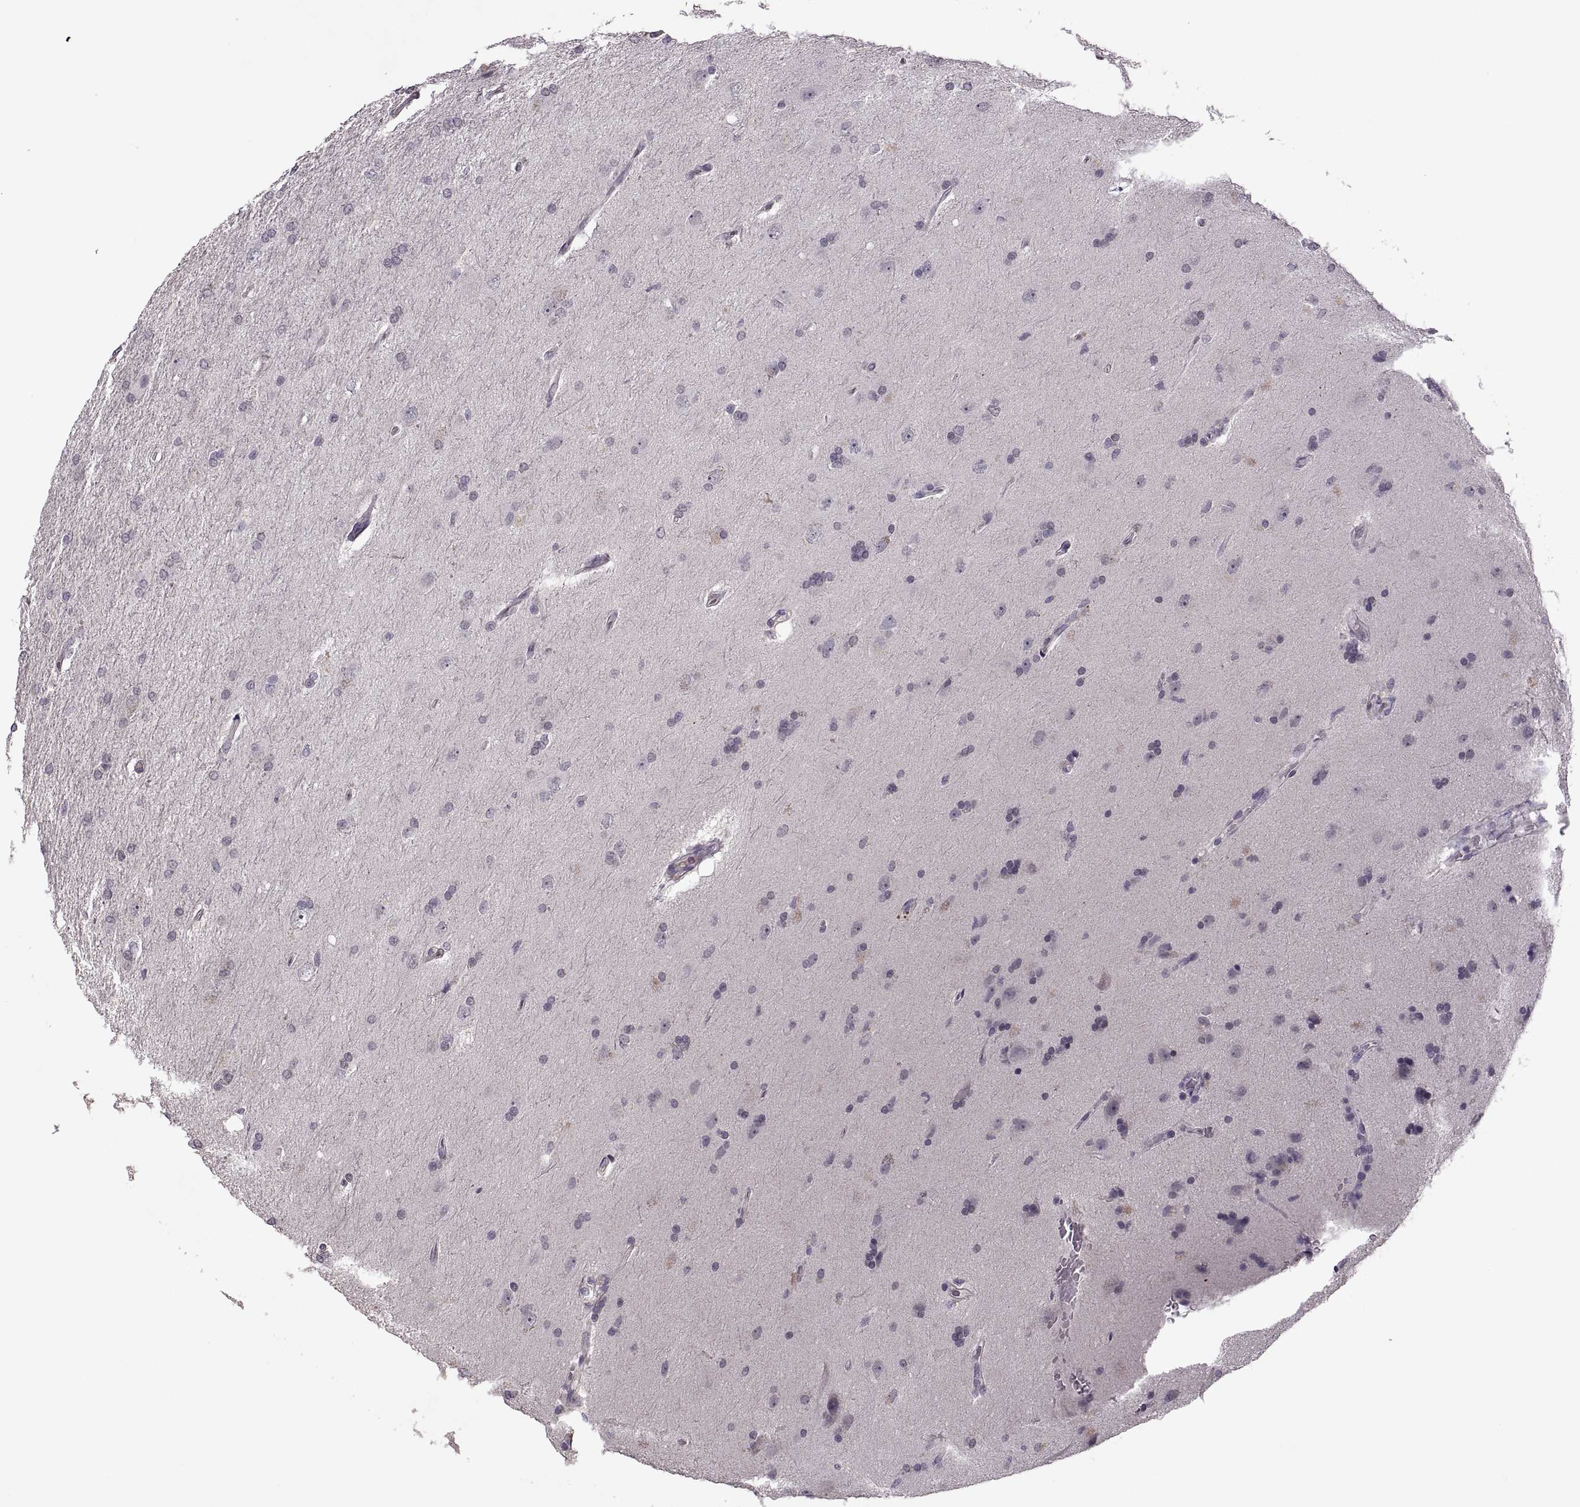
{"staining": {"intensity": "negative", "quantity": "none", "location": "none"}, "tissue": "glioma", "cell_type": "Tumor cells", "image_type": "cancer", "snomed": [{"axis": "morphology", "description": "Glioma, malignant, High grade"}, {"axis": "topography", "description": "Cerebral cortex"}], "caption": "Immunohistochemistry photomicrograph of neoplastic tissue: malignant high-grade glioma stained with DAB reveals no significant protein staining in tumor cells. The staining is performed using DAB (3,3'-diaminobenzidine) brown chromogen with nuclei counter-stained in using hematoxylin.", "gene": "CACNA1F", "patient": {"sex": "male", "age": 70}}